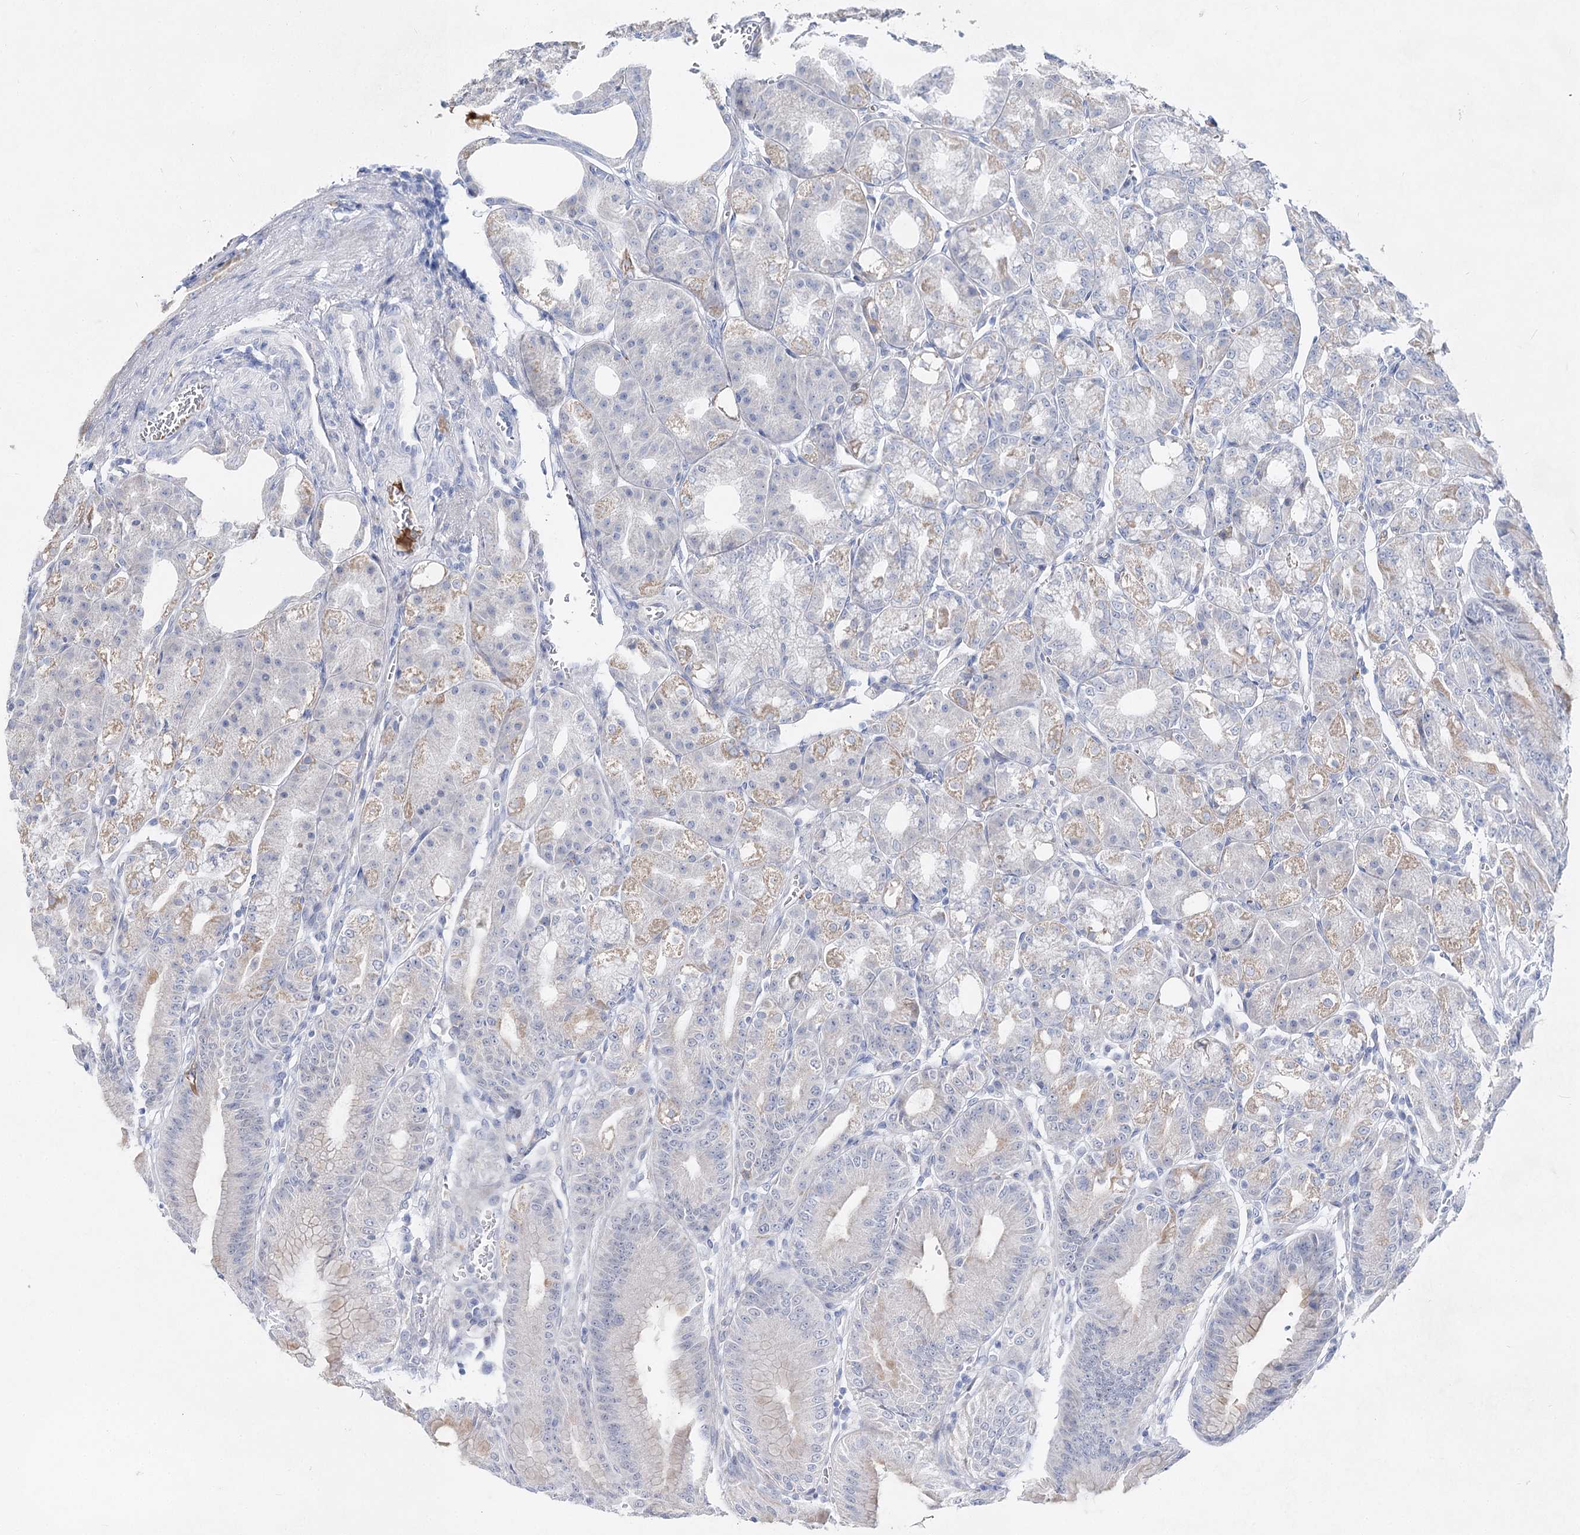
{"staining": {"intensity": "moderate", "quantity": "25%-75%", "location": "cytoplasmic/membranous"}, "tissue": "stomach", "cell_type": "Glandular cells", "image_type": "normal", "snomed": [{"axis": "morphology", "description": "Normal tissue, NOS"}, {"axis": "topography", "description": "Stomach, lower"}], "caption": "Immunohistochemical staining of benign stomach shows medium levels of moderate cytoplasmic/membranous positivity in about 25%-75% of glandular cells.", "gene": "BPHL", "patient": {"sex": "male", "age": 71}}